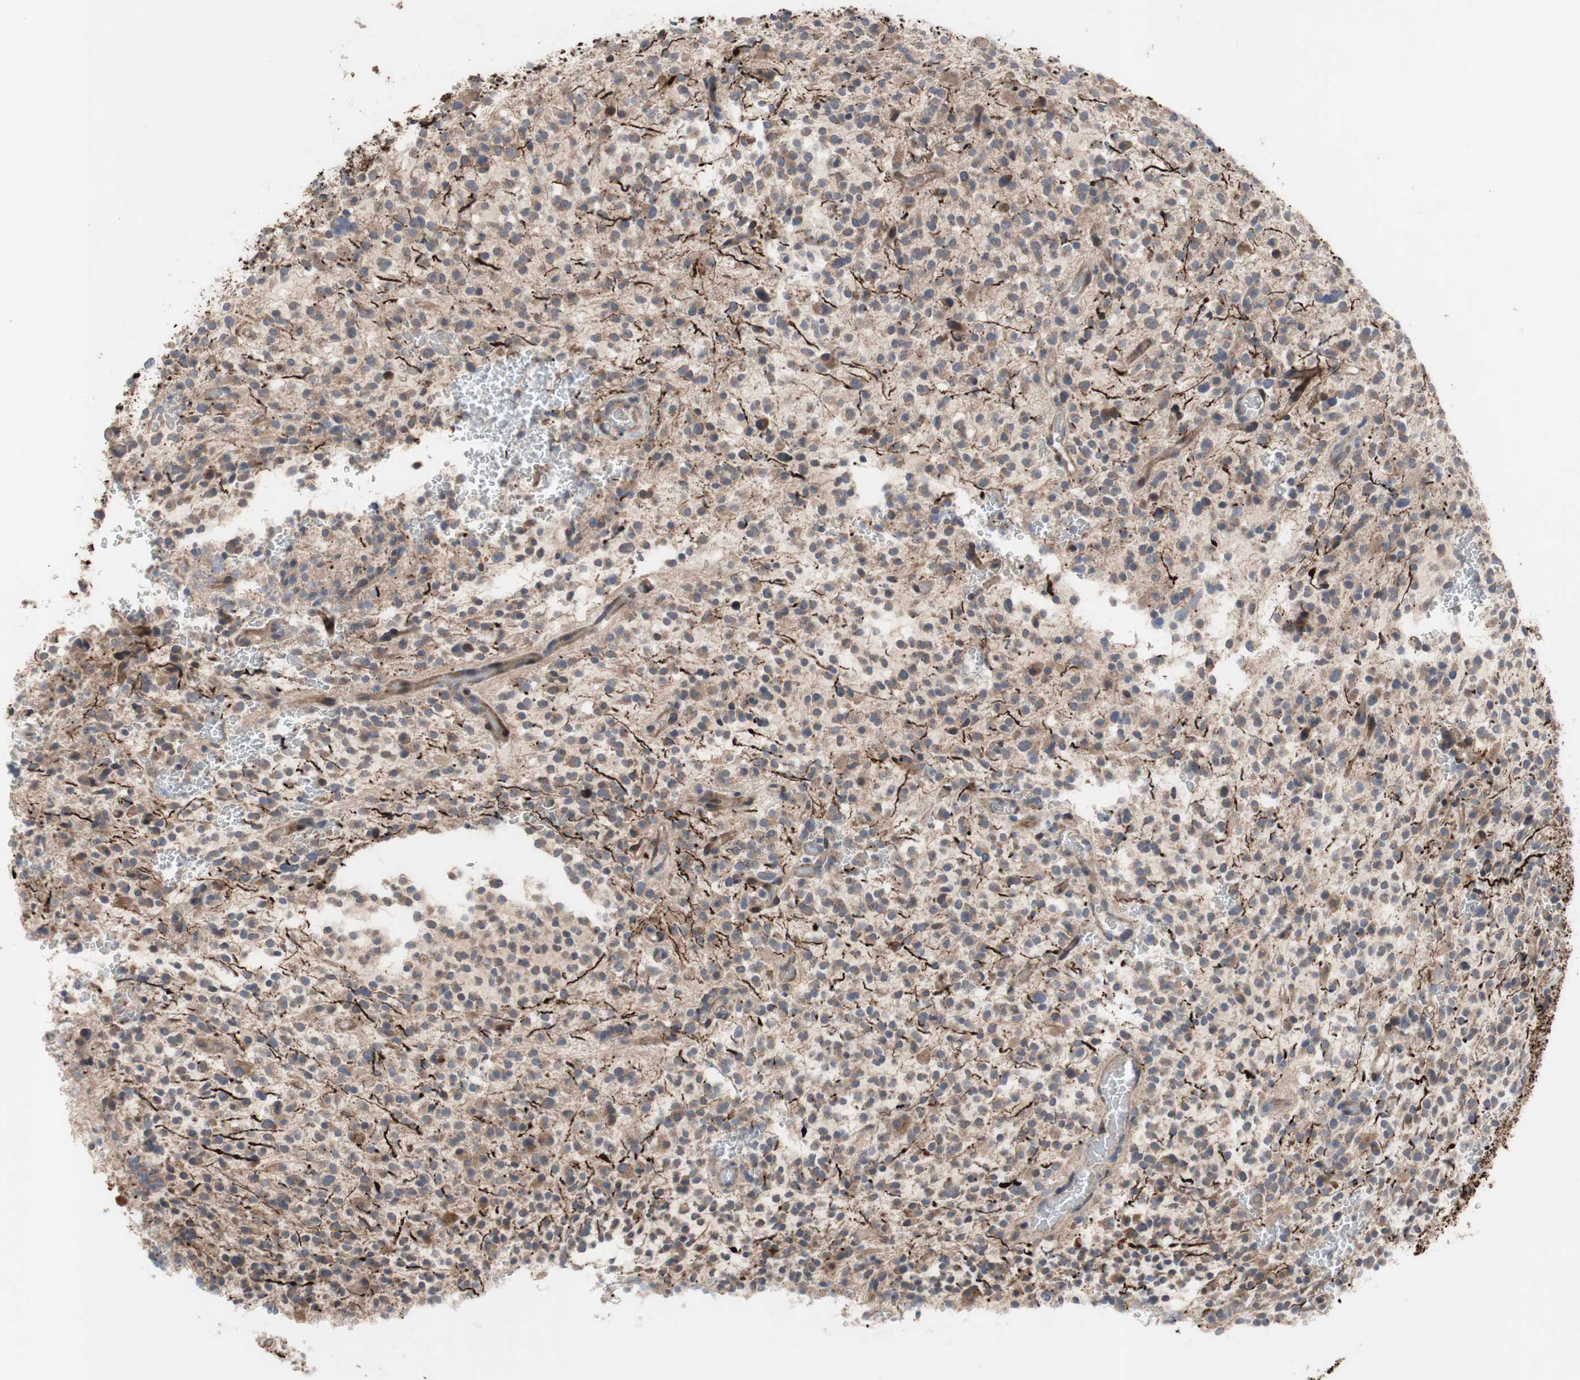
{"staining": {"intensity": "weak", "quantity": ">75%", "location": "cytoplasmic/membranous"}, "tissue": "glioma", "cell_type": "Tumor cells", "image_type": "cancer", "snomed": [{"axis": "morphology", "description": "Glioma, malignant, High grade"}, {"axis": "topography", "description": "Brain"}], "caption": "Tumor cells display low levels of weak cytoplasmic/membranous staining in approximately >75% of cells in high-grade glioma (malignant).", "gene": "OAZ1", "patient": {"sex": "male", "age": 48}}